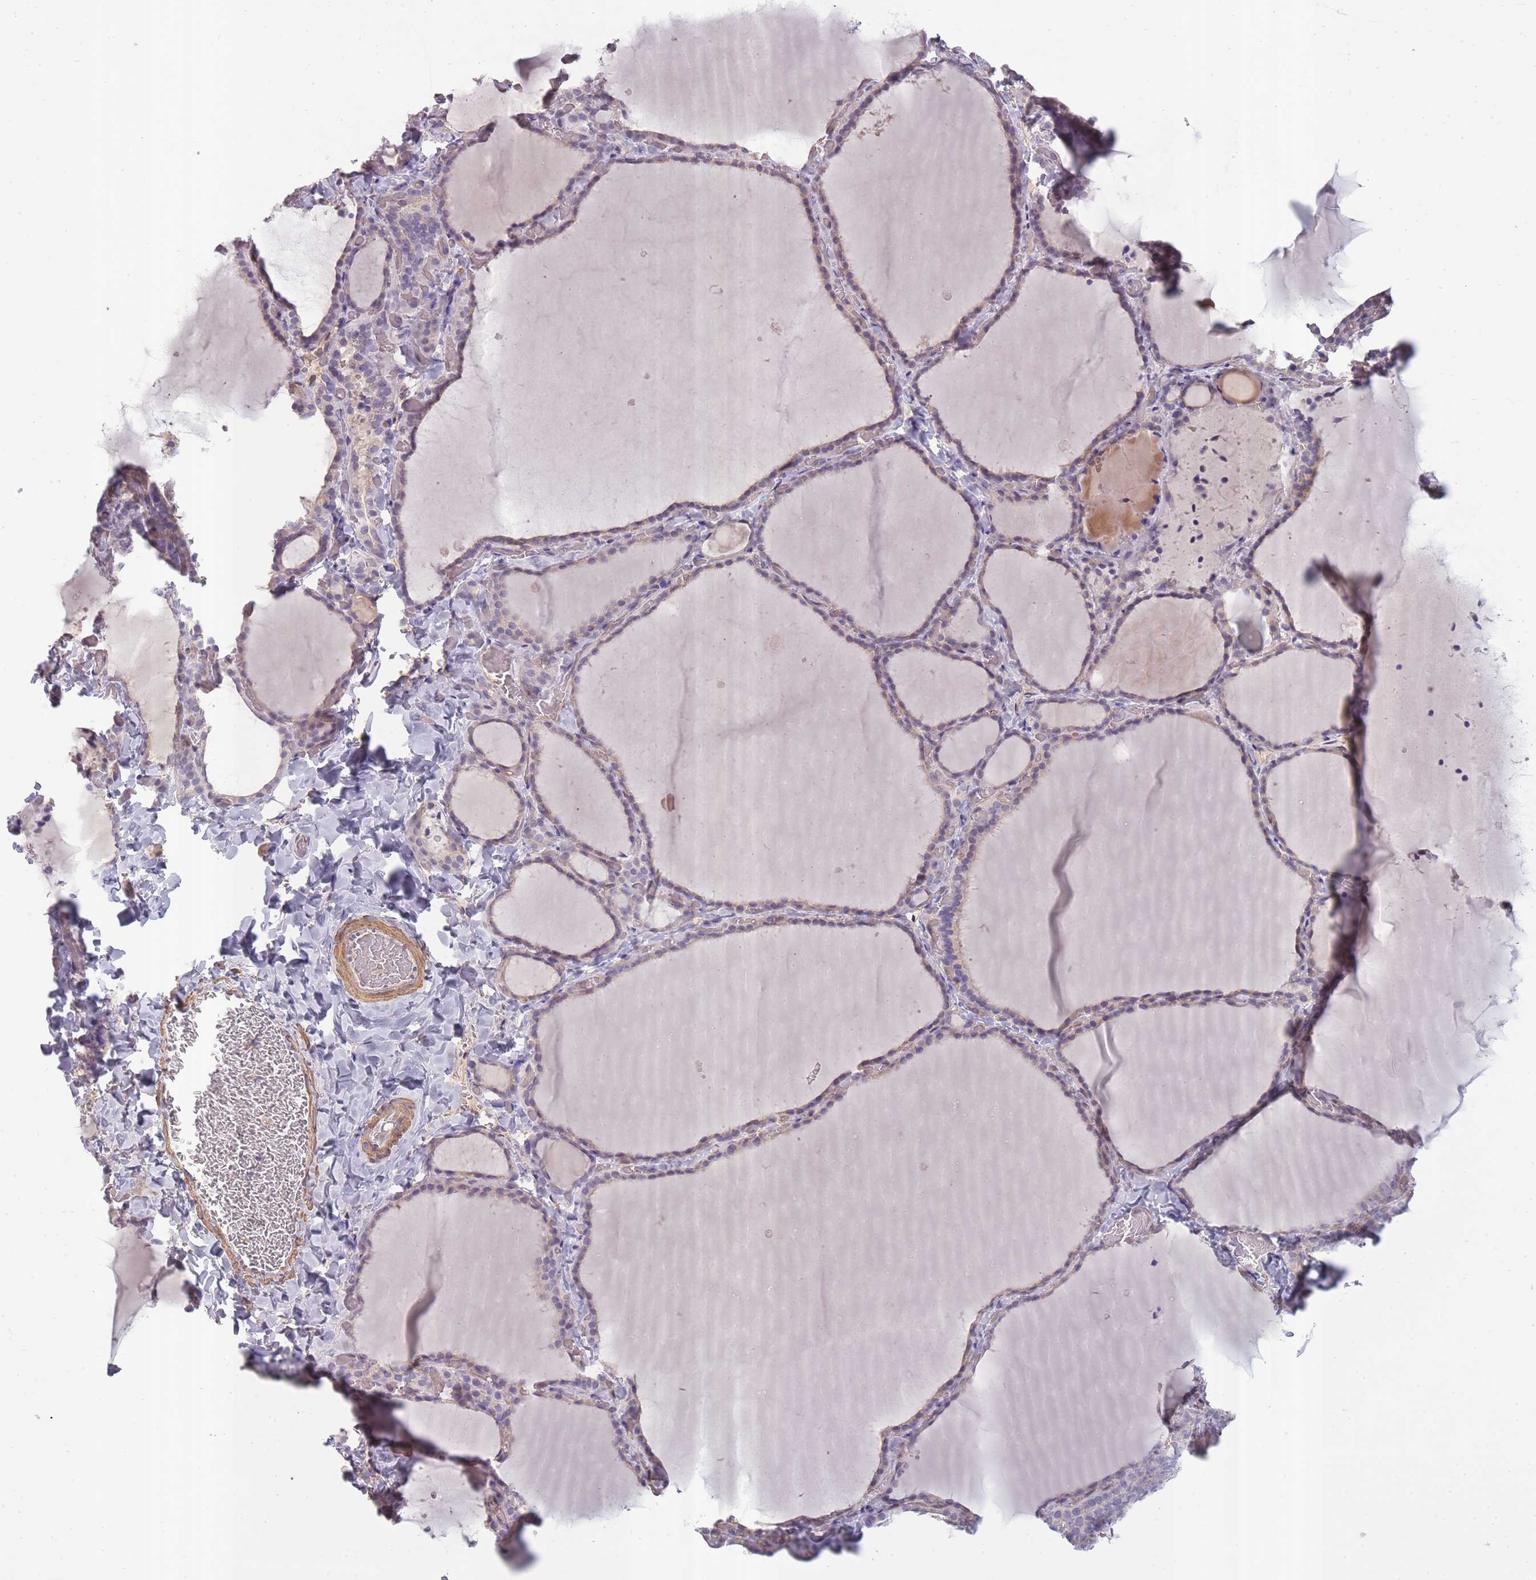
{"staining": {"intensity": "weak", "quantity": ">75%", "location": "cytoplasmic/membranous"}, "tissue": "thyroid gland", "cell_type": "Glandular cells", "image_type": "normal", "snomed": [{"axis": "morphology", "description": "Normal tissue, NOS"}, {"axis": "topography", "description": "Thyroid gland"}], "caption": "Protein positivity by IHC reveals weak cytoplasmic/membranous positivity in approximately >75% of glandular cells in benign thyroid gland.", "gene": "SLC8A2", "patient": {"sex": "female", "age": 22}}